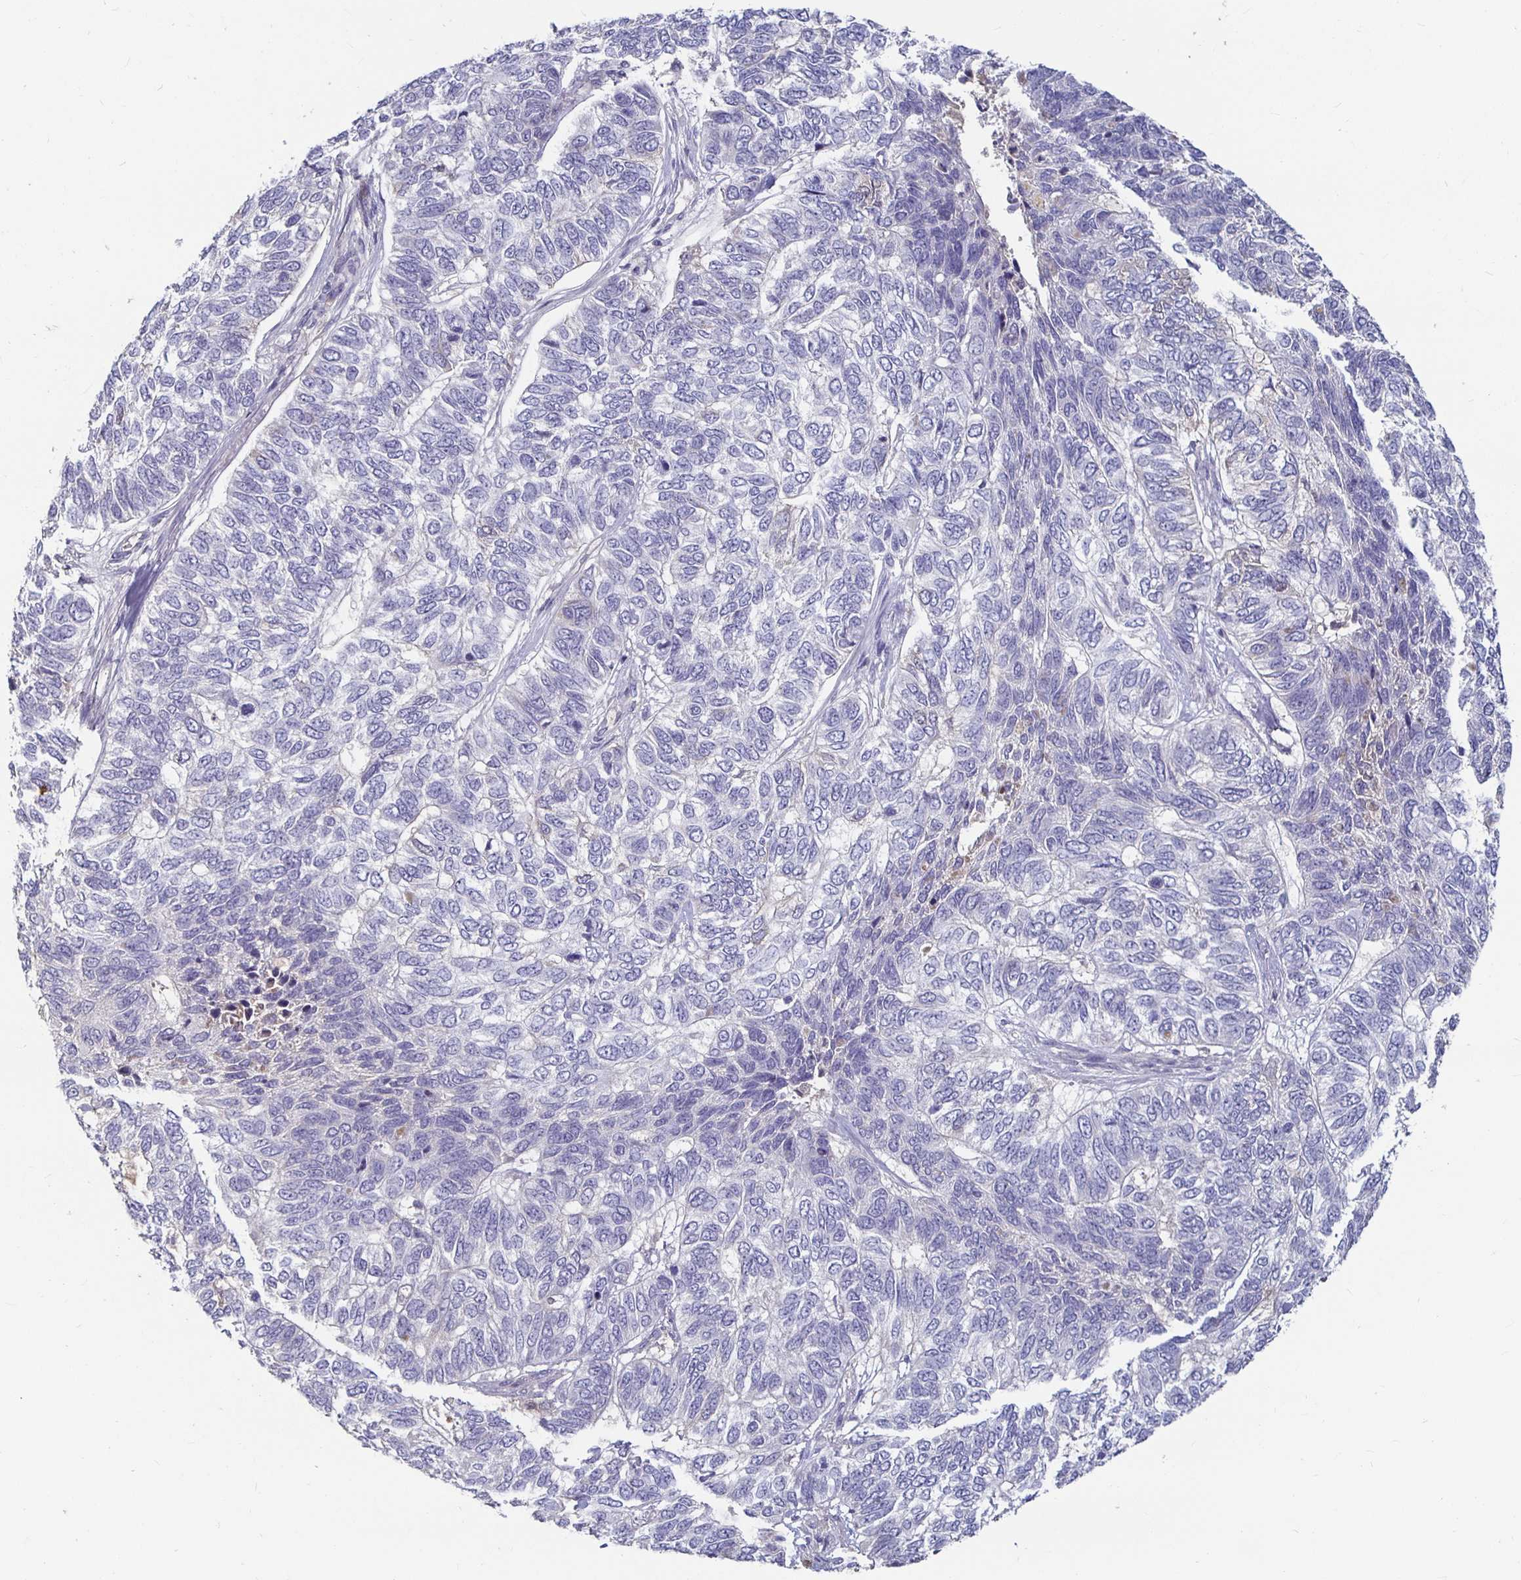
{"staining": {"intensity": "weak", "quantity": "<25%", "location": "cytoplasmic/membranous"}, "tissue": "skin cancer", "cell_type": "Tumor cells", "image_type": "cancer", "snomed": [{"axis": "morphology", "description": "Basal cell carcinoma"}, {"axis": "topography", "description": "Skin"}], "caption": "This is an immunohistochemistry (IHC) photomicrograph of human basal cell carcinoma (skin). There is no positivity in tumor cells.", "gene": "RNF144B", "patient": {"sex": "female", "age": 65}}